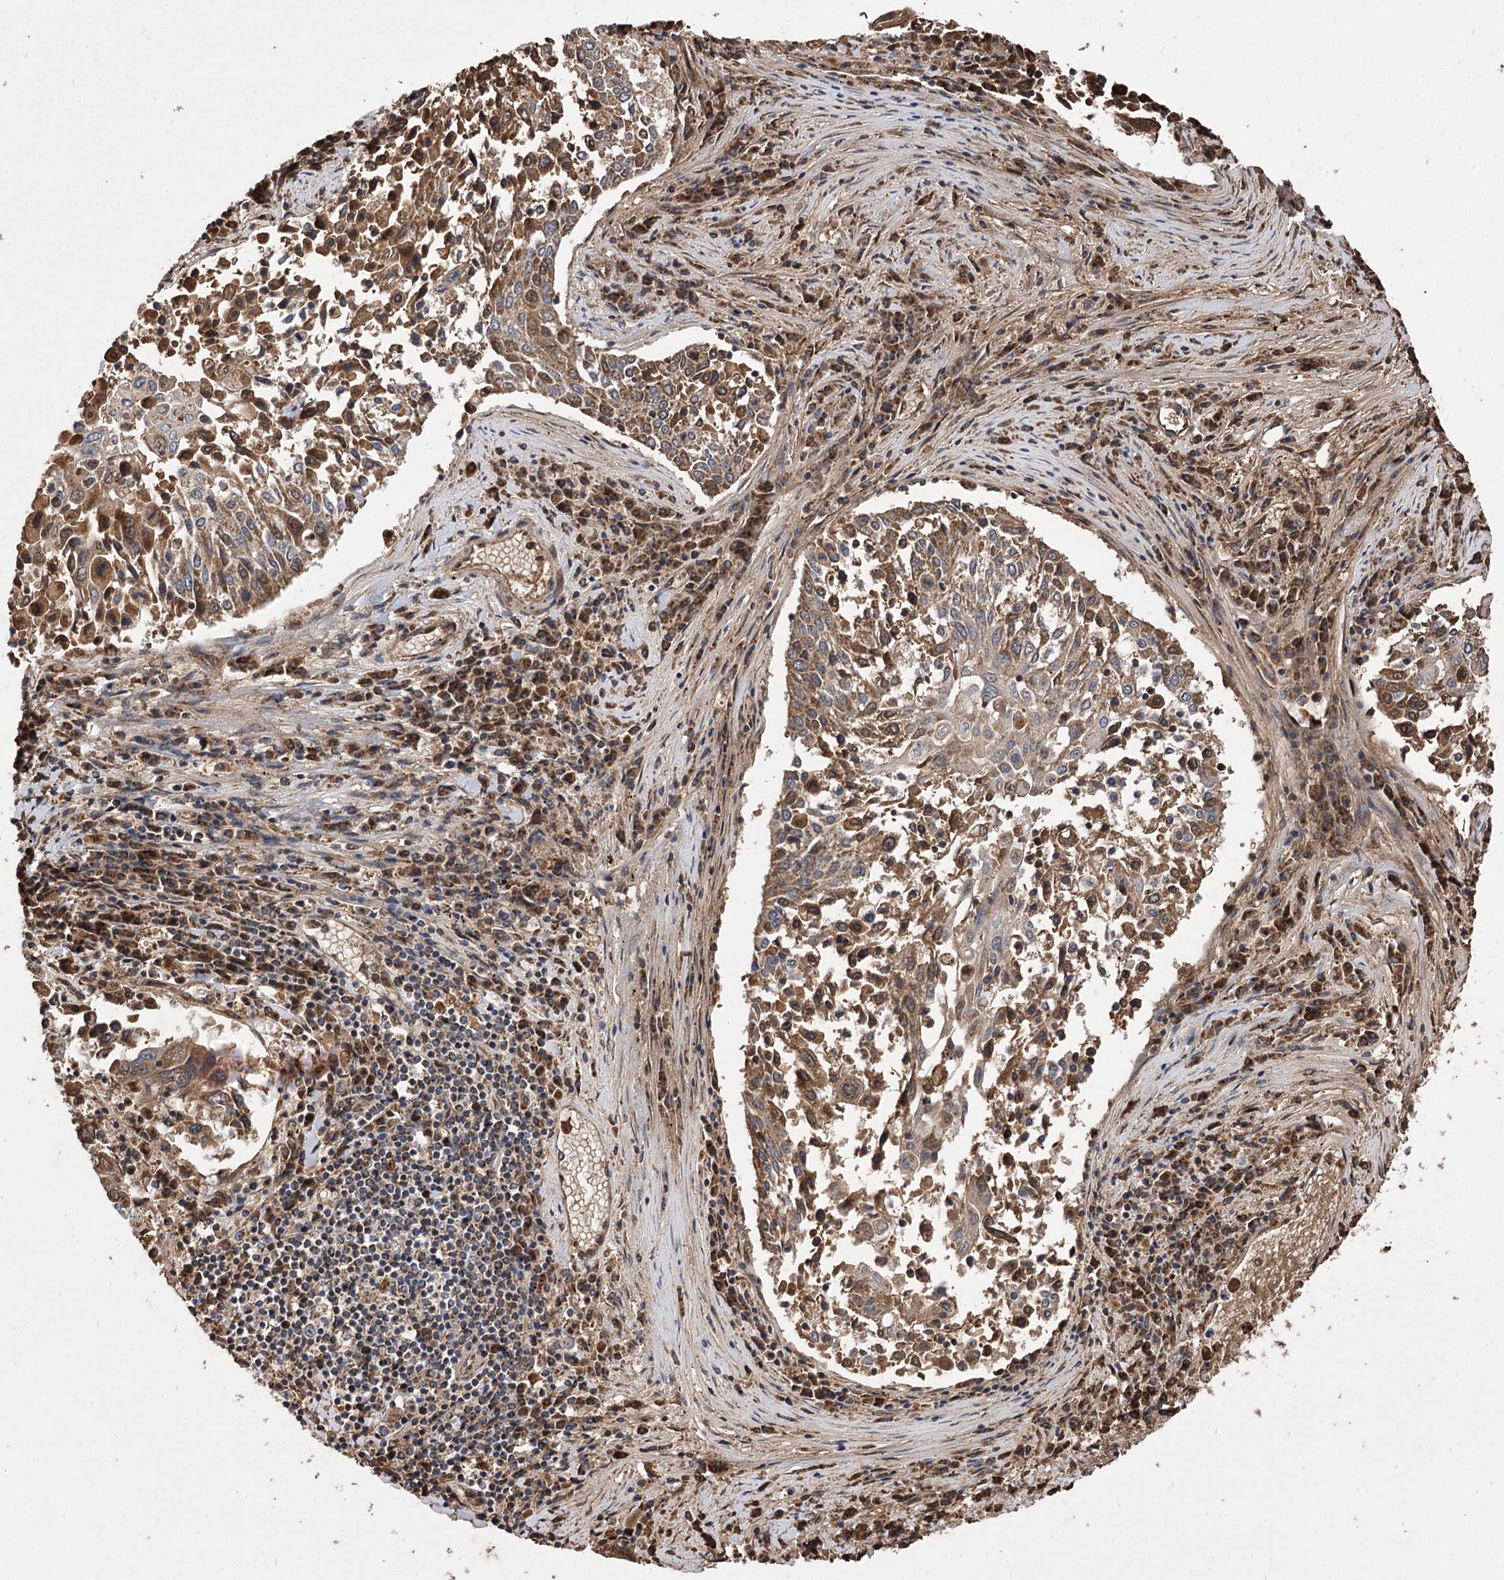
{"staining": {"intensity": "strong", "quantity": "25%-75%", "location": "cytoplasmic/membranous"}, "tissue": "lung cancer", "cell_type": "Tumor cells", "image_type": "cancer", "snomed": [{"axis": "morphology", "description": "Squamous cell carcinoma, NOS"}, {"axis": "topography", "description": "Lung"}], "caption": "Immunohistochemical staining of human lung cancer (squamous cell carcinoma) demonstrates high levels of strong cytoplasmic/membranous protein staining in approximately 25%-75% of tumor cells.", "gene": "RASSF3", "patient": {"sex": "male", "age": 65}}